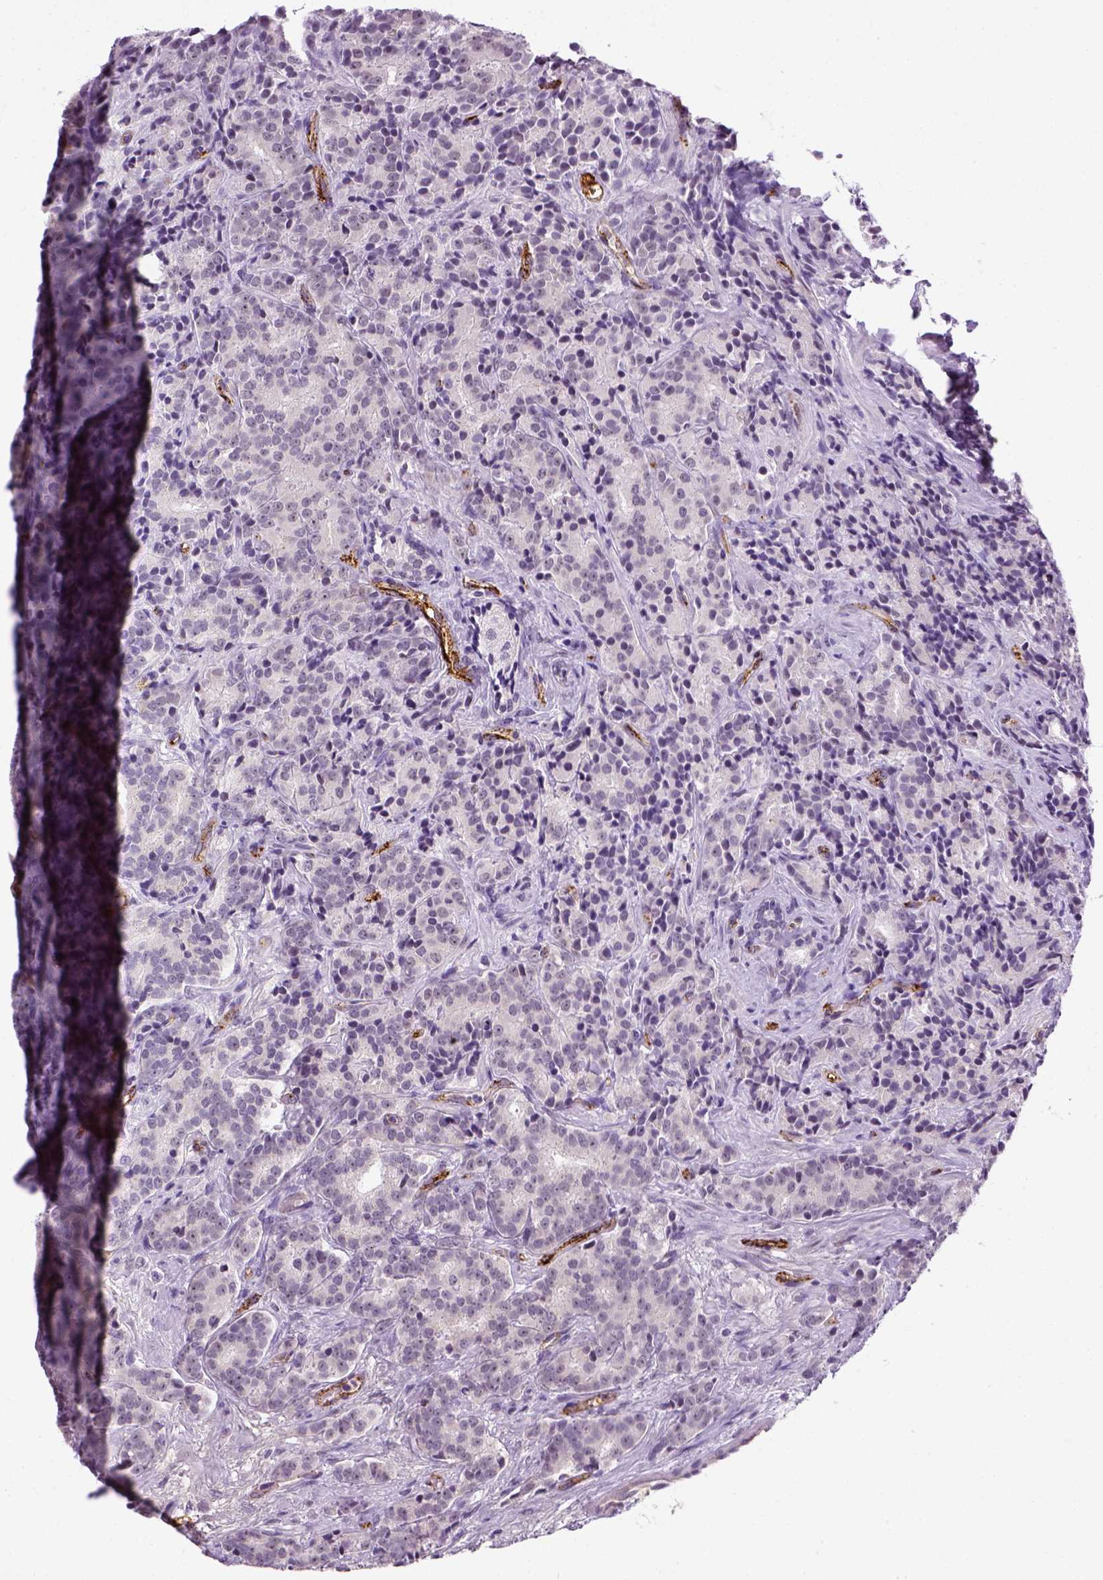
{"staining": {"intensity": "negative", "quantity": "none", "location": "none"}, "tissue": "prostate cancer", "cell_type": "Tumor cells", "image_type": "cancer", "snomed": [{"axis": "morphology", "description": "Adenocarcinoma, High grade"}, {"axis": "topography", "description": "Prostate"}], "caption": "High power microscopy micrograph of an immunohistochemistry image of adenocarcinoma (high-grade) (prostate), revealing no significant positivity in tumor cells.", "gene": "VWF", "patient": {"sex": "male", "age": 90}}